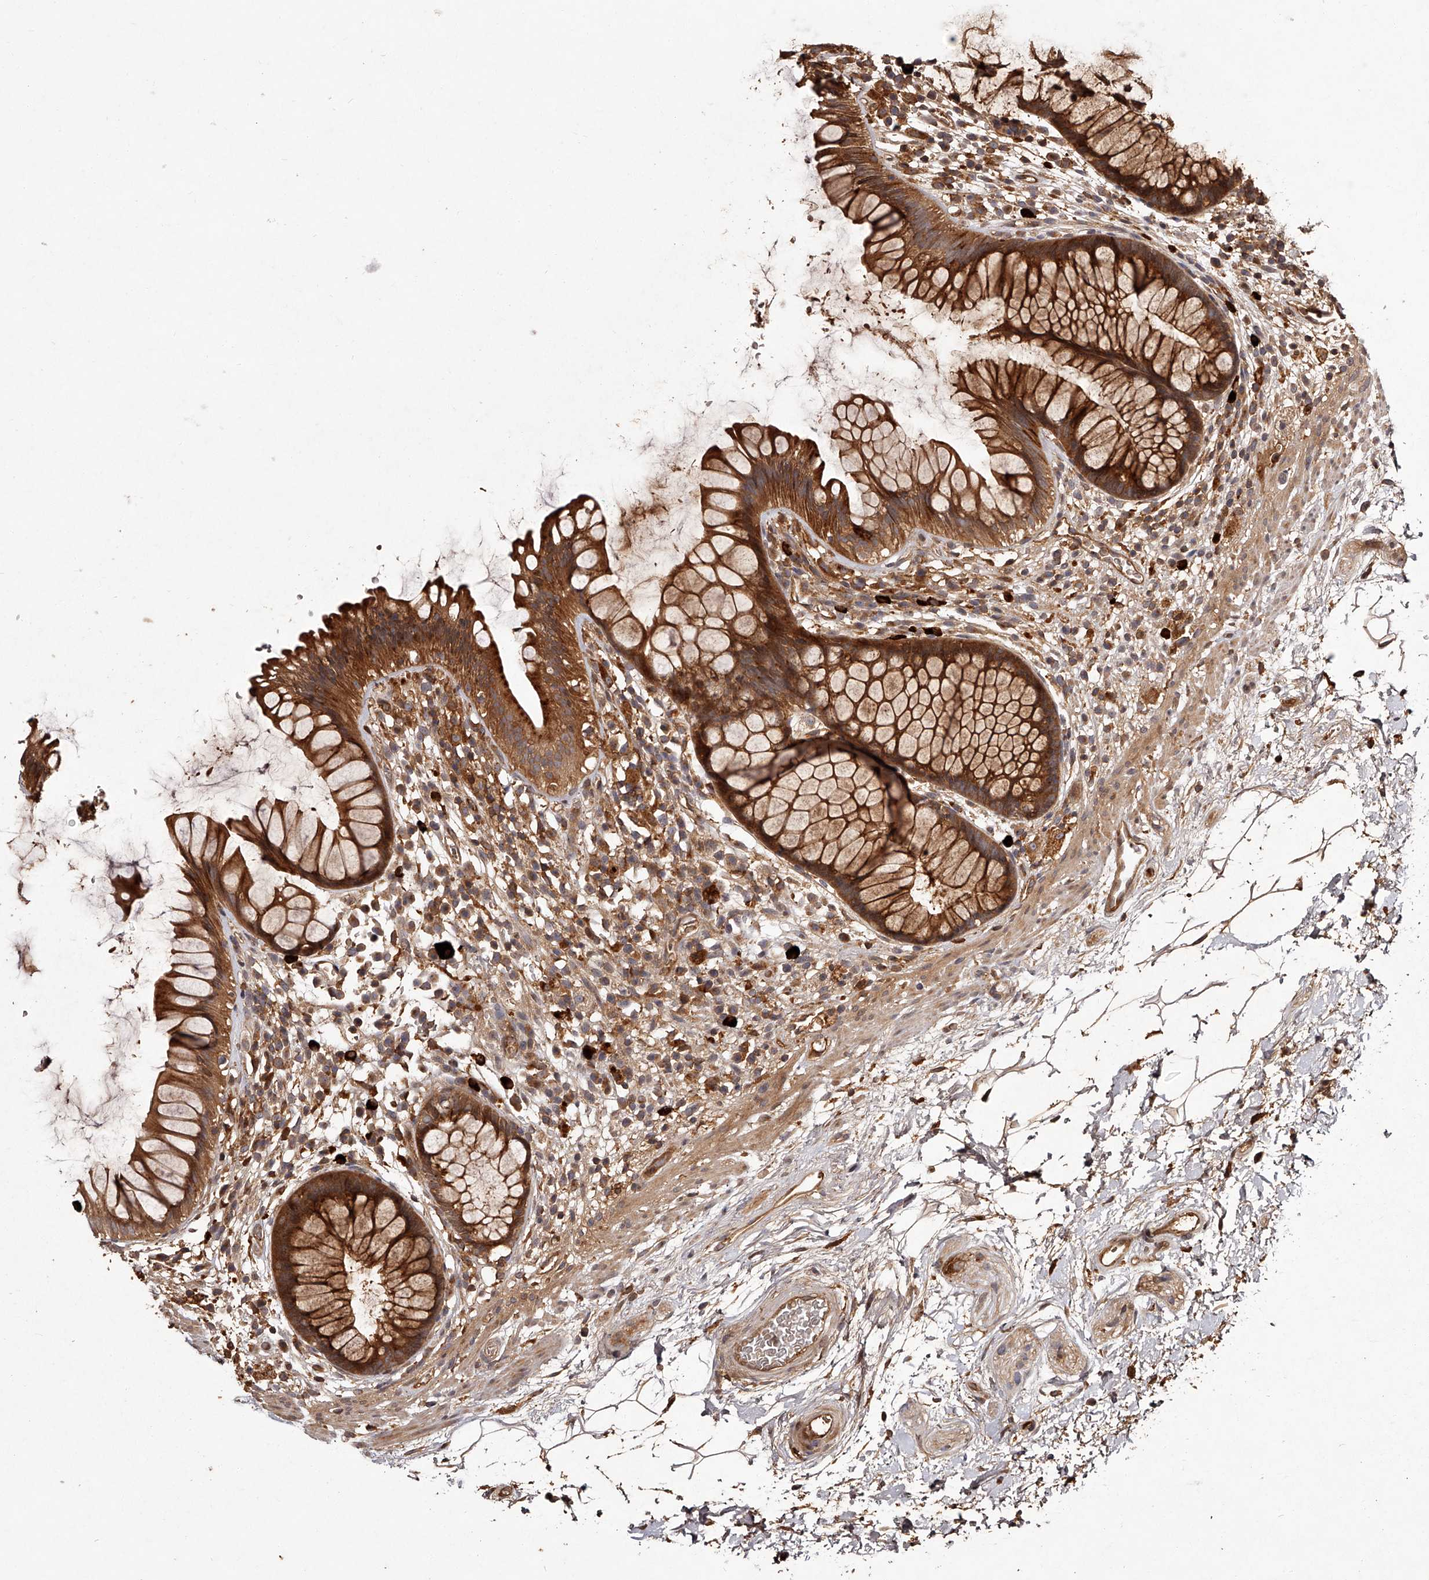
{"staining": {"intensity": "strong", "quantity": ">75%", "location": "cytoplasmic/membranous"}, "tissue": "rectum", "cell_type": "Glandular cells", "image_type": "normal", "snomed": [{"axis": "morphology", "description": "Normal tissue, NOS"}, {"axis": "topography", "description": "Rectum"}], "caption": "Glandular cells reveal strong cytoplasmic/membranous staining in about >75% of cells in unremarkable rectum. The protein is shown in brown color, while the nuclei are stained blue.", "gene": "CRYZL1", "patient": {"sex": "male", "age": 51}}